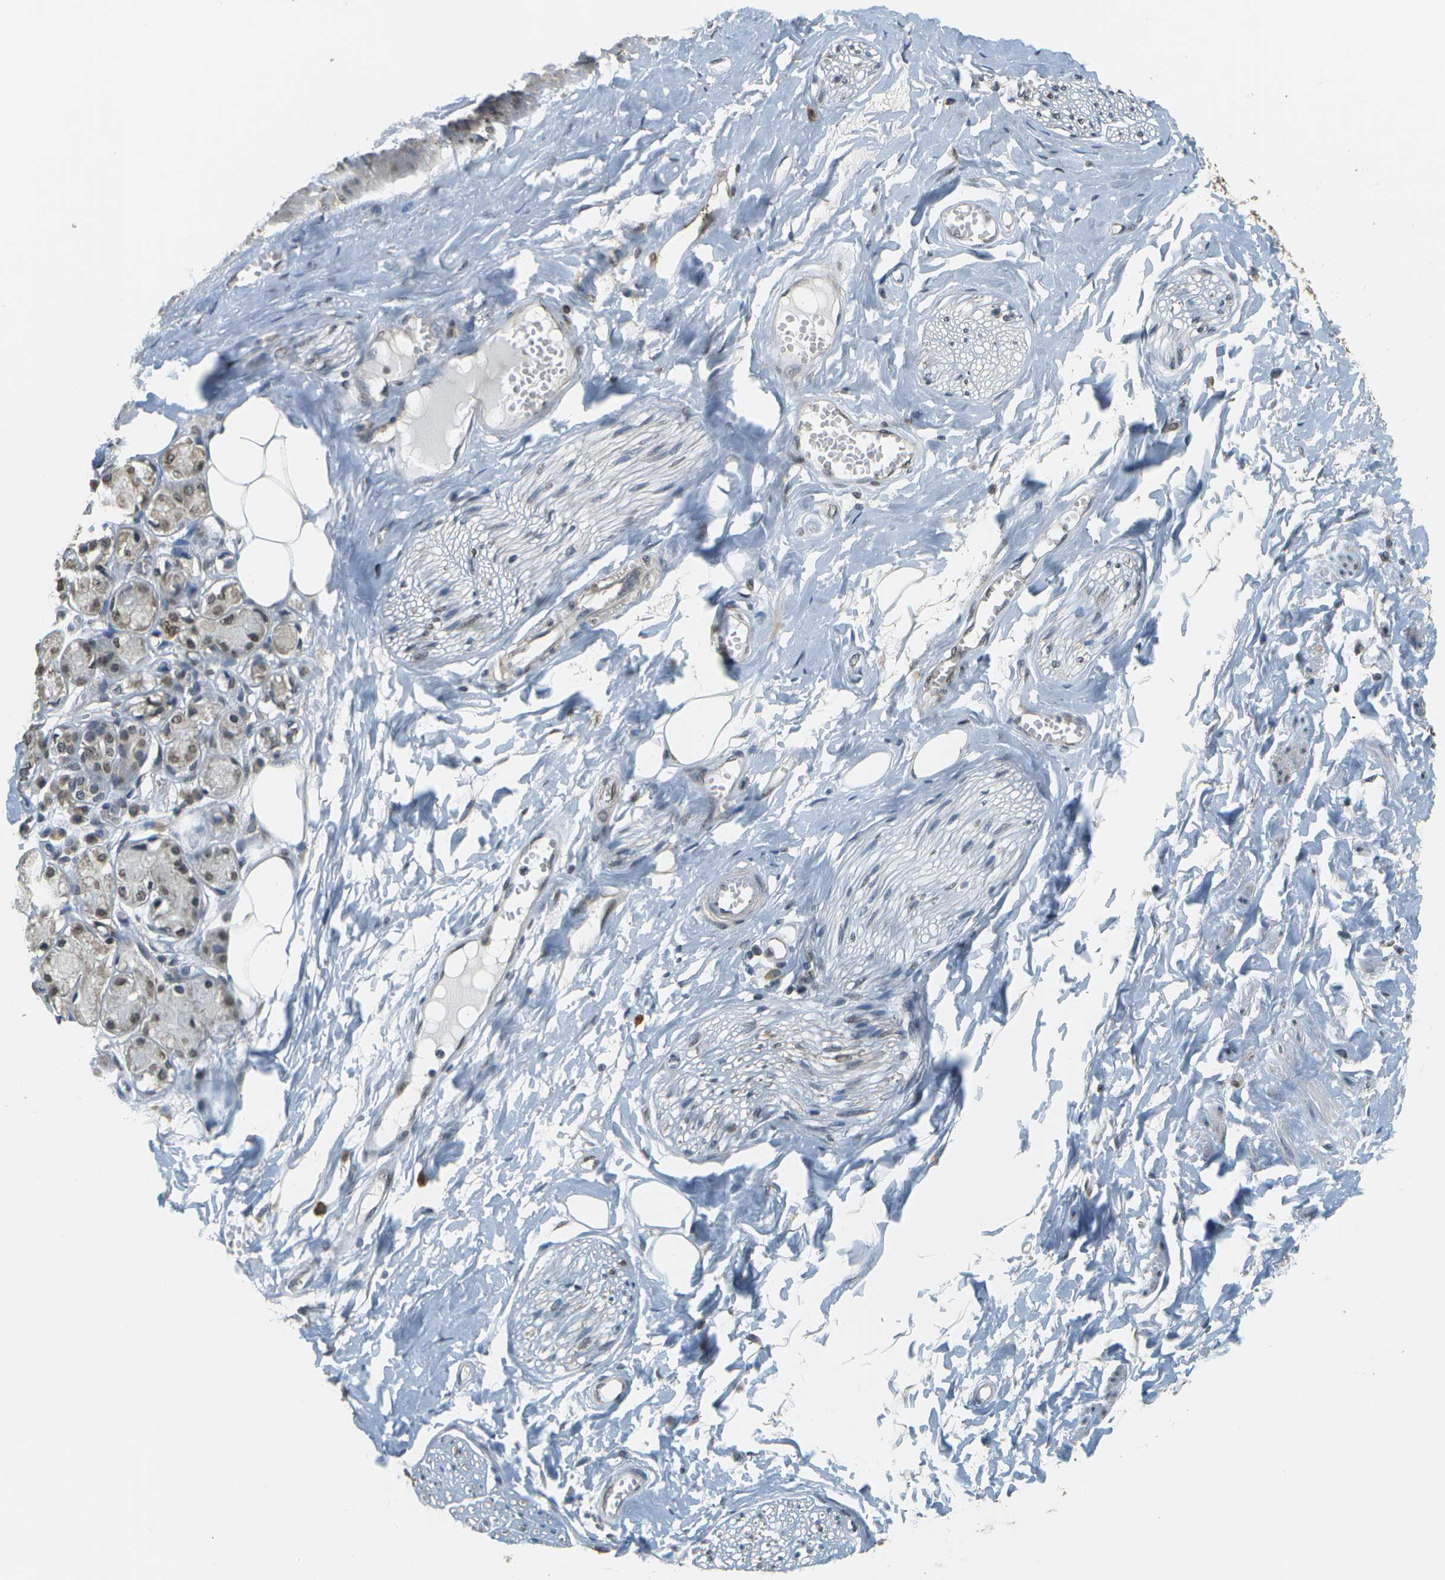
{"staining": {"intensity": "weak", "quantity": ">75%", "location": "cytoplasmic/membranous"}, "tissue": "adipose tissue", "cell_type": "Adipocytes", "image_type": "normal", "snomed": [{"axis": "morphology", "description": "Normal tissue, NOS"}, {"axis": "morphology", "description": "Inflammation, NOS"}, {"axis": "topography", "description": "Salivary gland"}, {"axis": "topography", "description": "Peripheral nerve tissue"}], "caption": "Human adipose tissue stained with a brown dye shows weak cytoplasmic/membranous positive staining in about >75% of adipocytes.", "gene": "ABL2", "patient": {"sex": "female", "age": 75}}